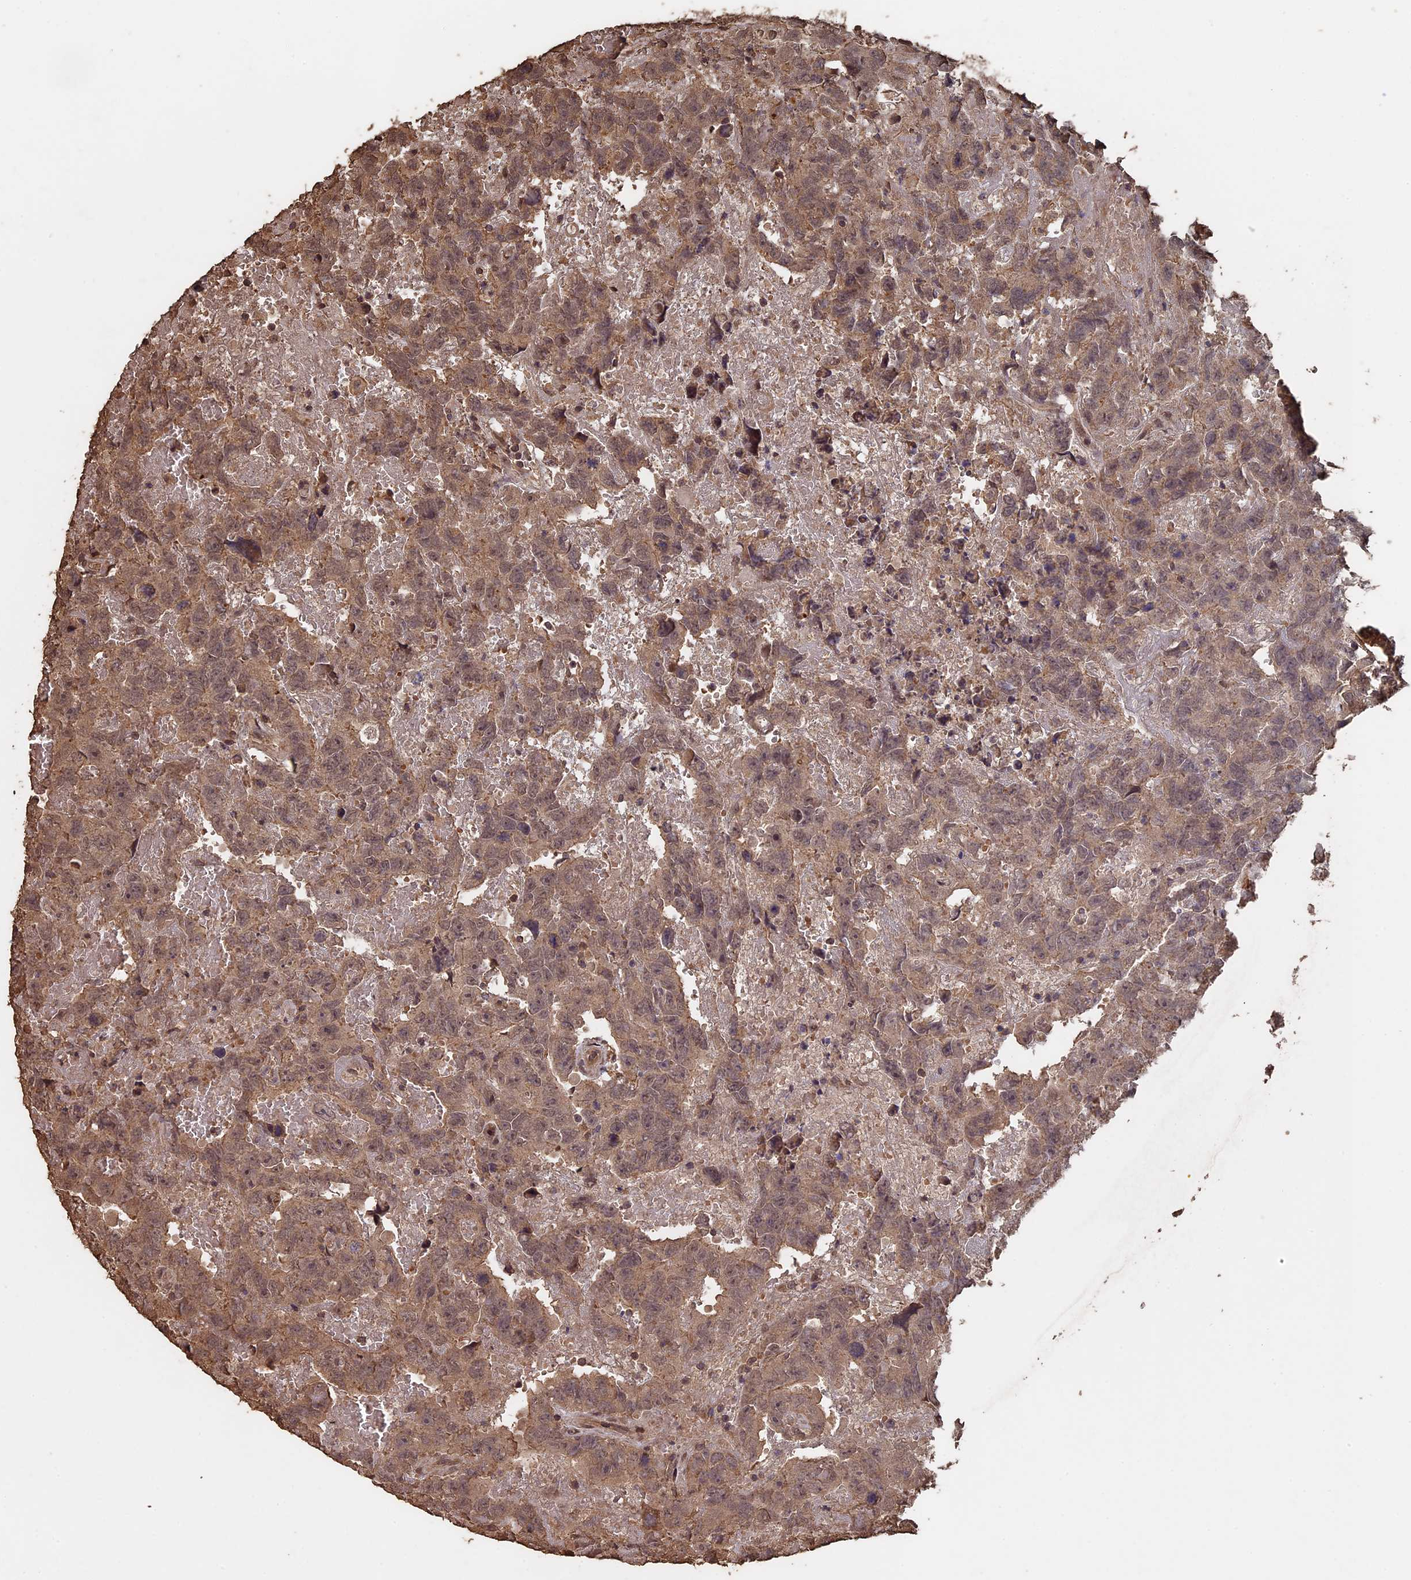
{"staining": {"intensity": "weak", "quantity": ">75%", "location": "cytoplasmic/membranous"}, "tissue": "testis cancer", "cell_type": "Tumor cells", "image_type": "cancer", "snomed": [{"axis": "morphology", "description": "Carcinoma, Embryonal, NOS"}, {"axis": "topography", "description": "Testis"}], "caption": "This image demonstrates embryonal carcinoma (testis) stained with immunohistochemistry to label a protein in brown. The cytoplasmic/membranous of tumor cells show weak positivity for the protein. Nuclei are counter-stained blue.", "gene": "HUNK", "patient": {"sex": "male", "age": 45}}